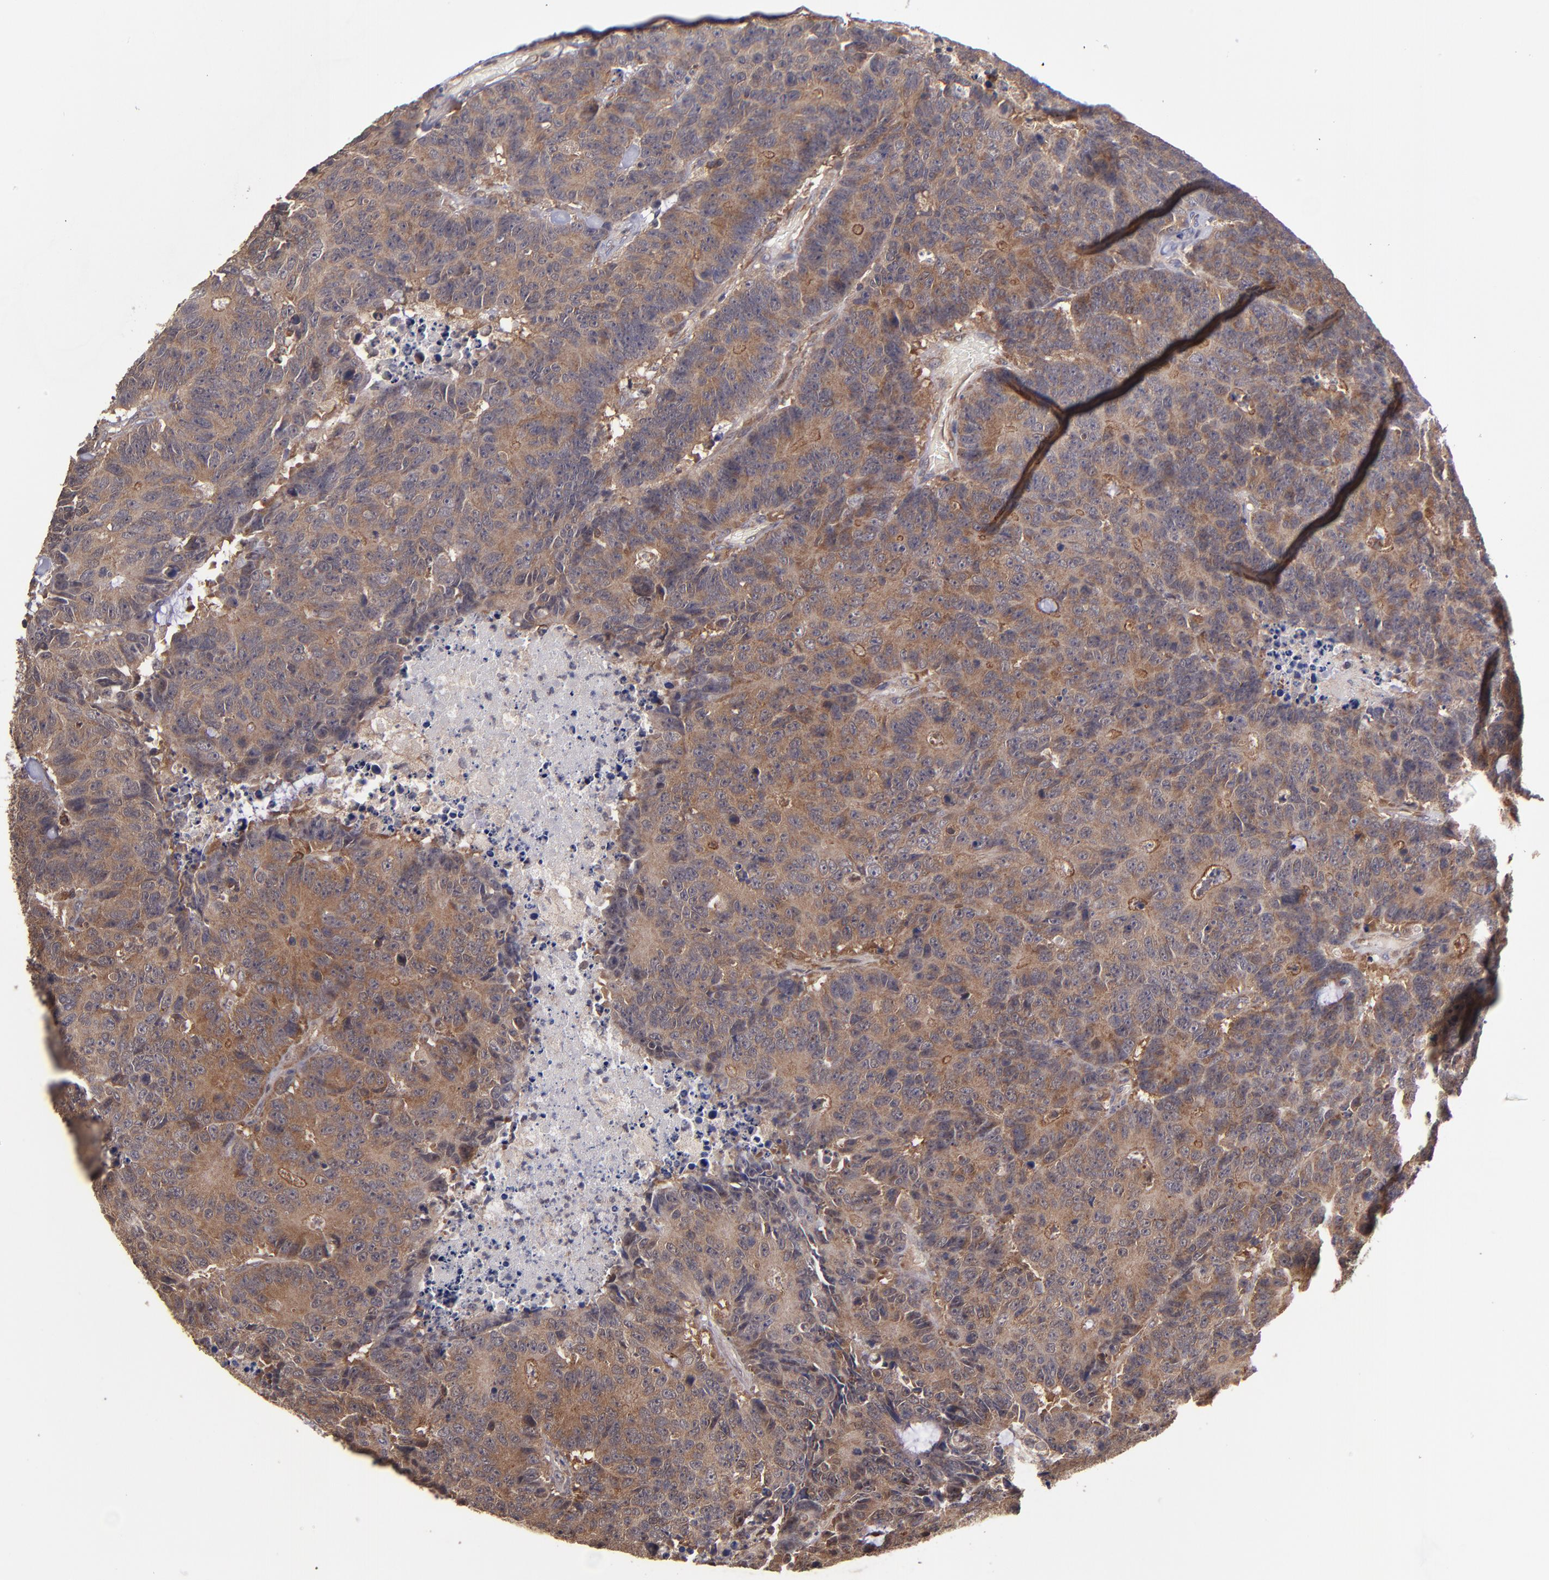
{"staining": {"intensity": "strong", "quantity": ">75%", "location": "cytoplasmic/membranous"}, "tissue": "colorectal cancer", "cell_type": "Tumor cells", "image_type": "cancer", "snomed": [{"axis": "morphology", "description": "Adenocarcinoma, NOS"}, {"axis": "topography", "description": "Colon"}], "caption": "Immunohistochemical staining of colorectal adenocarcinoma demonstrates strong cytoplasmic/membranous protein expression in approximately >75% of tumor cells. (Brightfield microscopy of DAB IHC at high magnification).", "gene": "NF2", "patient": {"sex": "female", "age": 86}}